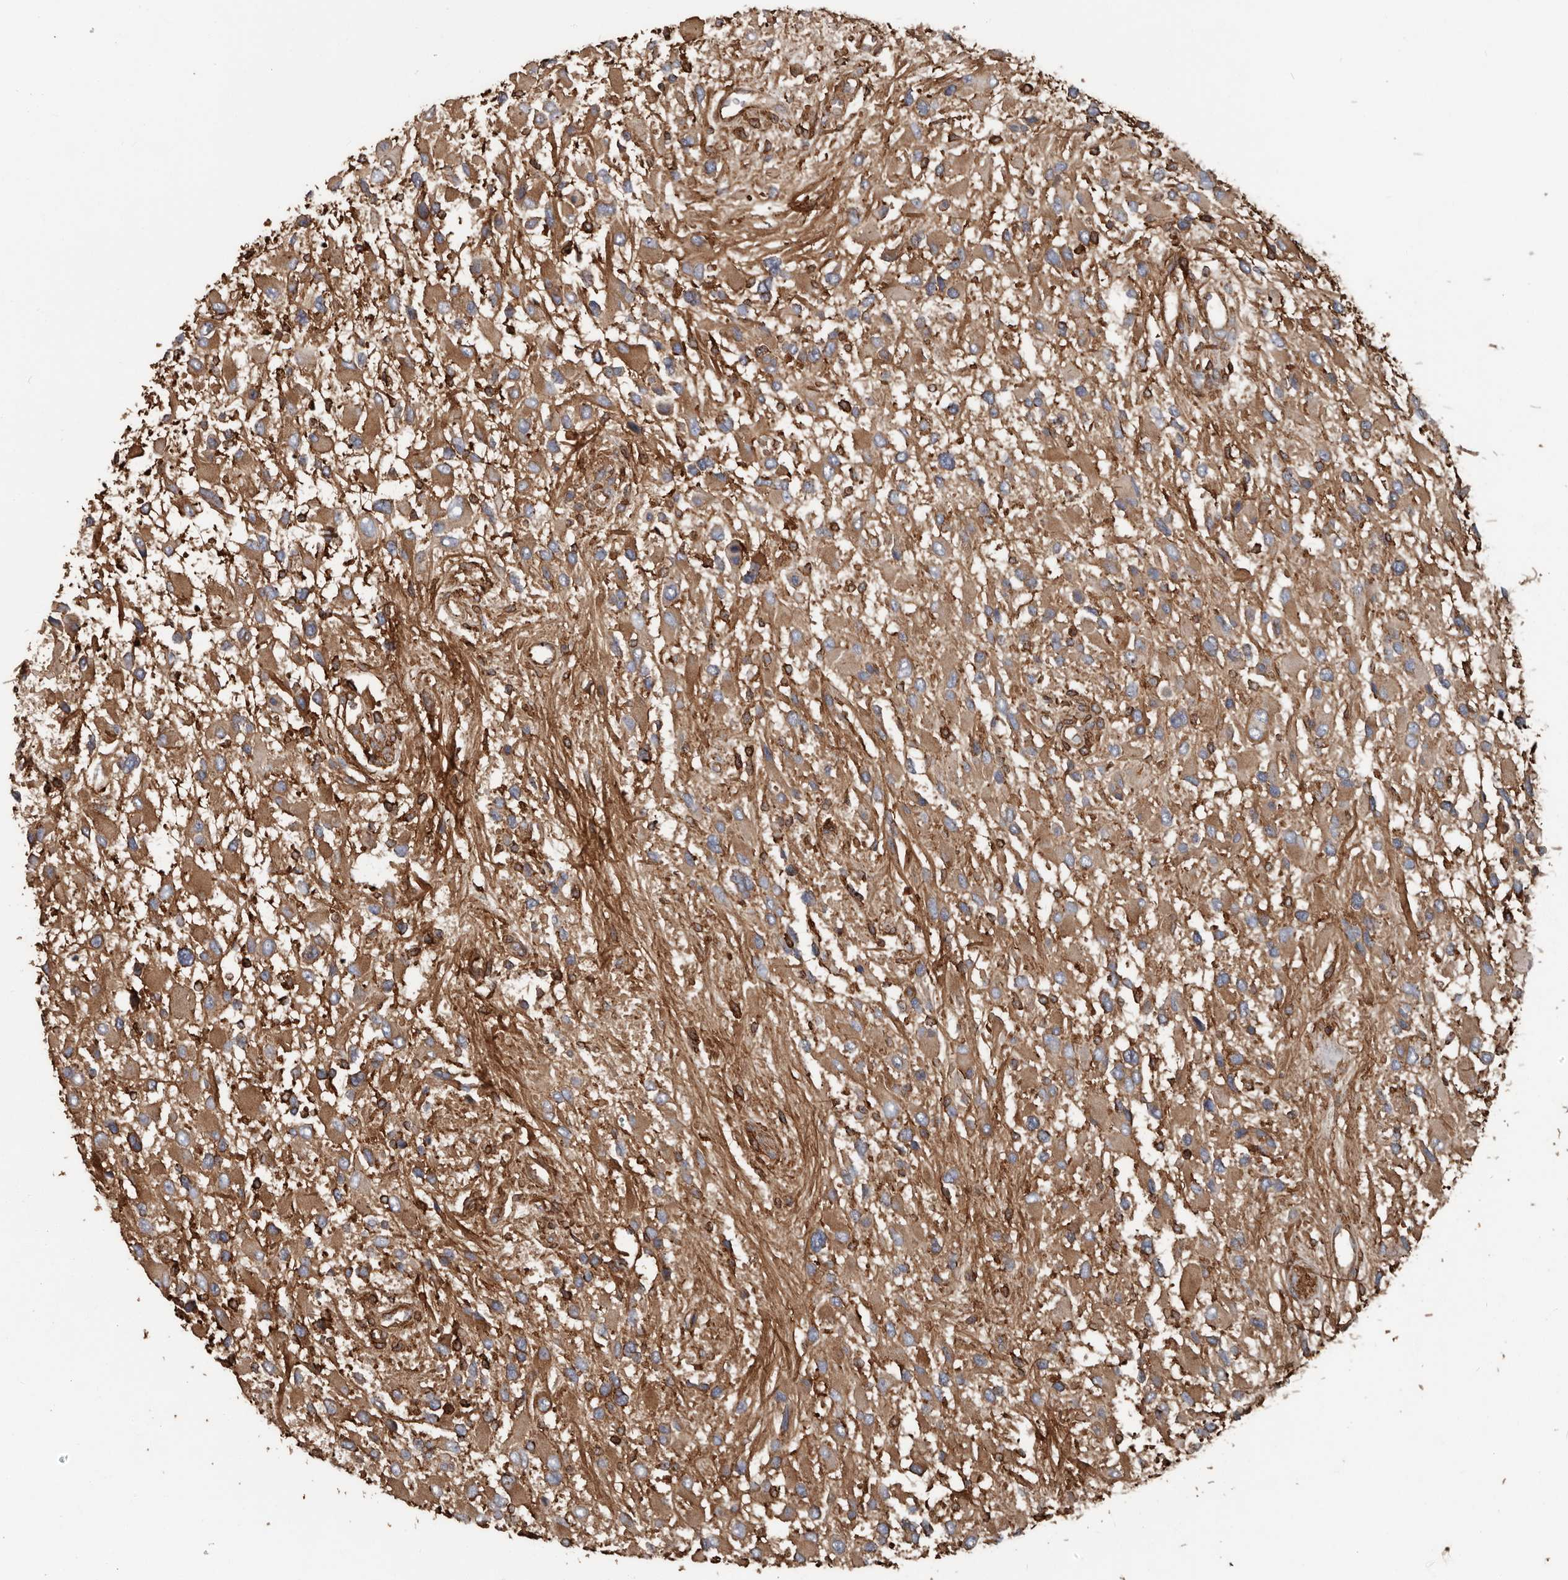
{"staining": {"intensity": "moderate", "quantity": ">75%", "location": "cytoplasmic/membranous"}, "tissue": "glioma", "cell_type": "Tumor cells", "image_type": "cancer", "snomed": [{"axis": "morphology", "description": "Glioma, malignant, High grade"}, {"axis": "topography", "description": "Brain"}], "caption": "Glioma stained with a brown dye demonstrates moderate cytoplasmic/membranous positive staining in approximately >75% of tumor cells.", "gene": "DENND6B", "patient": {"sex": "male", "age": 53}}